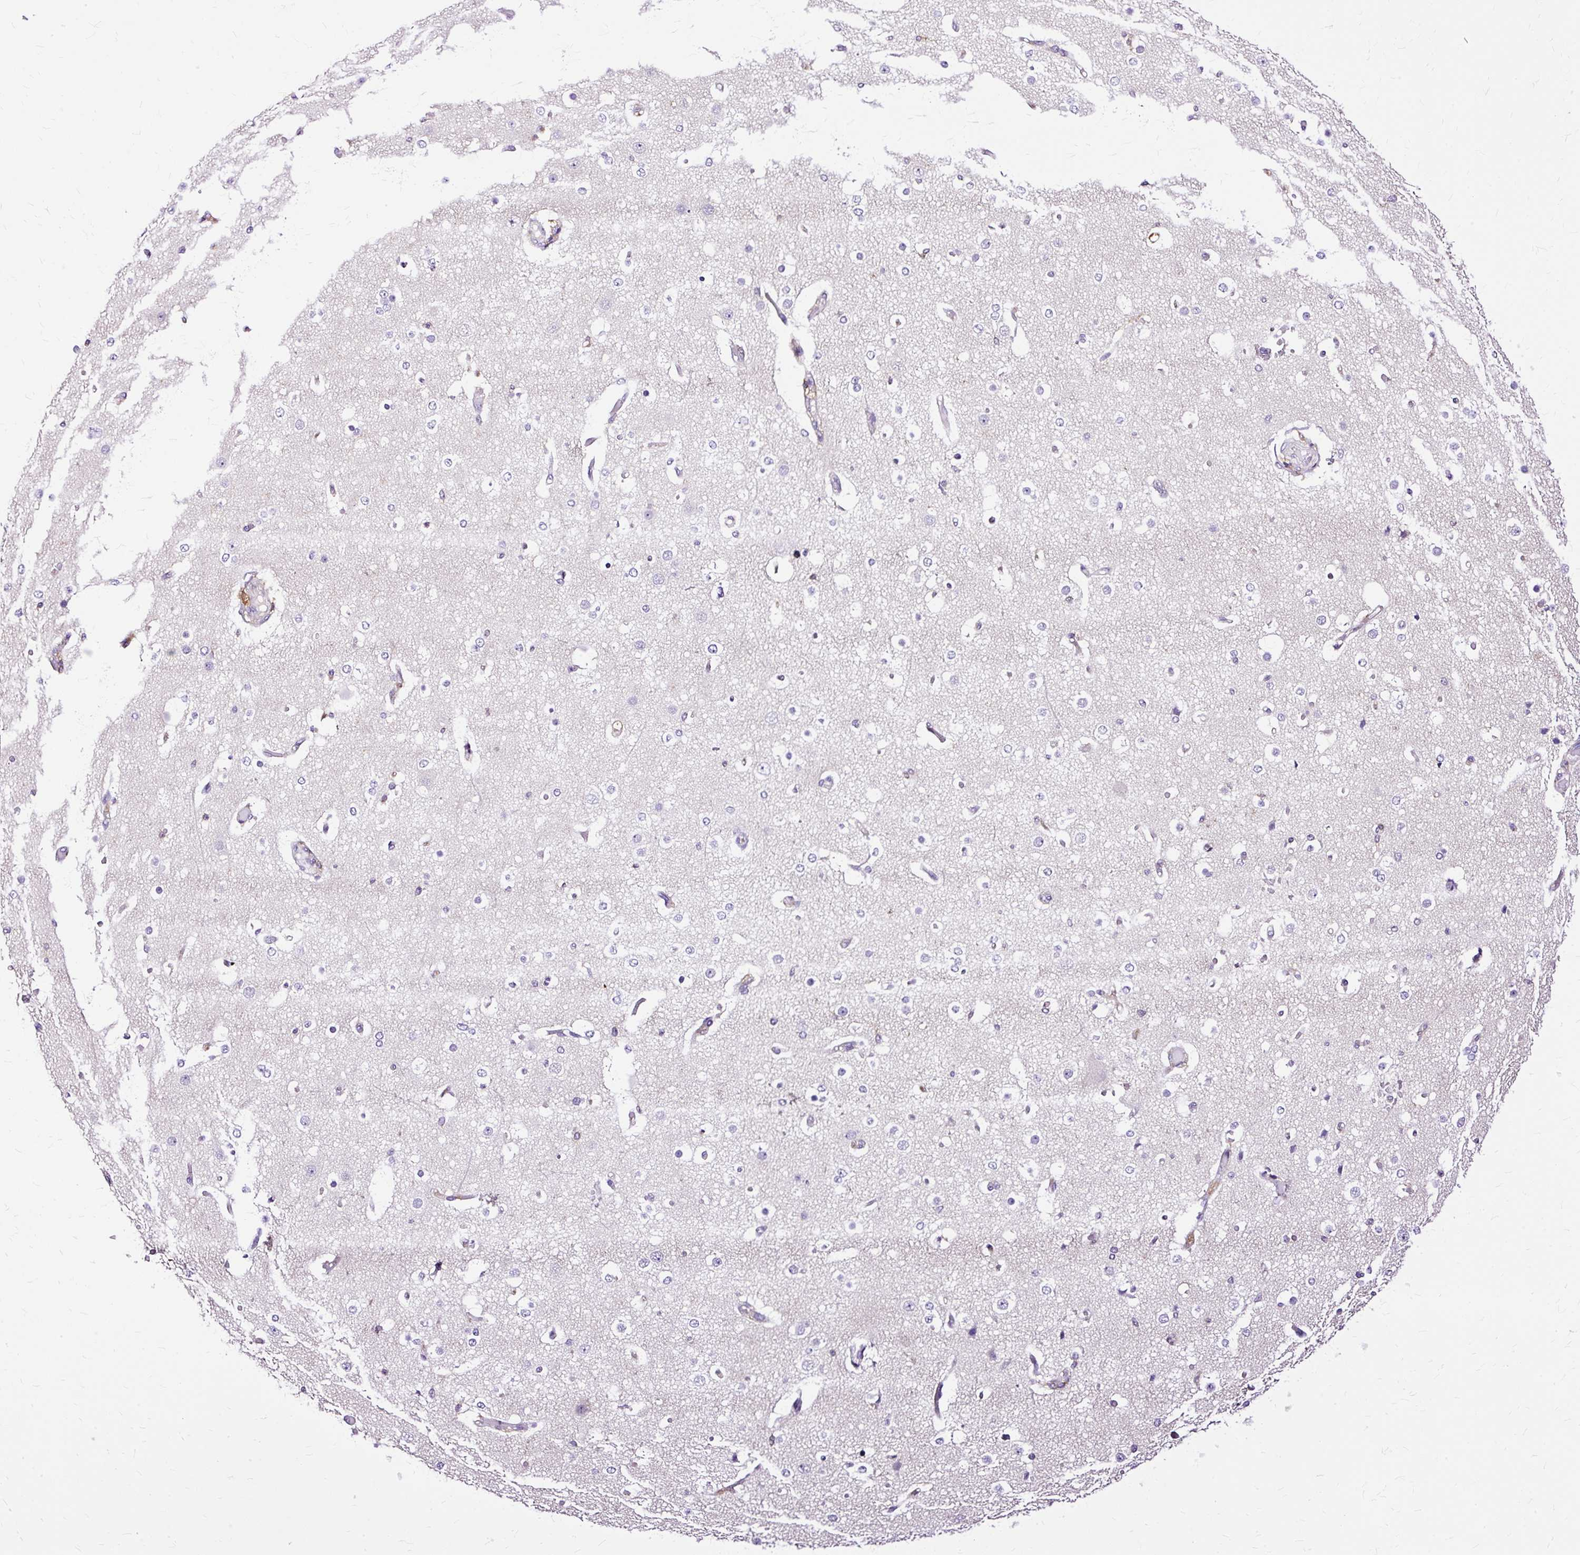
{"staining": {"intensity": "negative", "quantity": "none", "location": "none"}, "tissue": "cerebral cortex", "cell_type": "Endothelial cells", "image_type": "normal", "snomed": [{"axis": "morphology", "description": "Normal tissue, NOS"}, {"axis": "morphology", "description": "Inflammation, NOS"}, {"axis": "topography", "description": "Cerebral cortex"}], "caption": "The histopathology image reveals no significant positivity in endothelial cells of cerebral cortex.", "gene": "TWF2", "patient": {"sex": "male", "age": 6}}